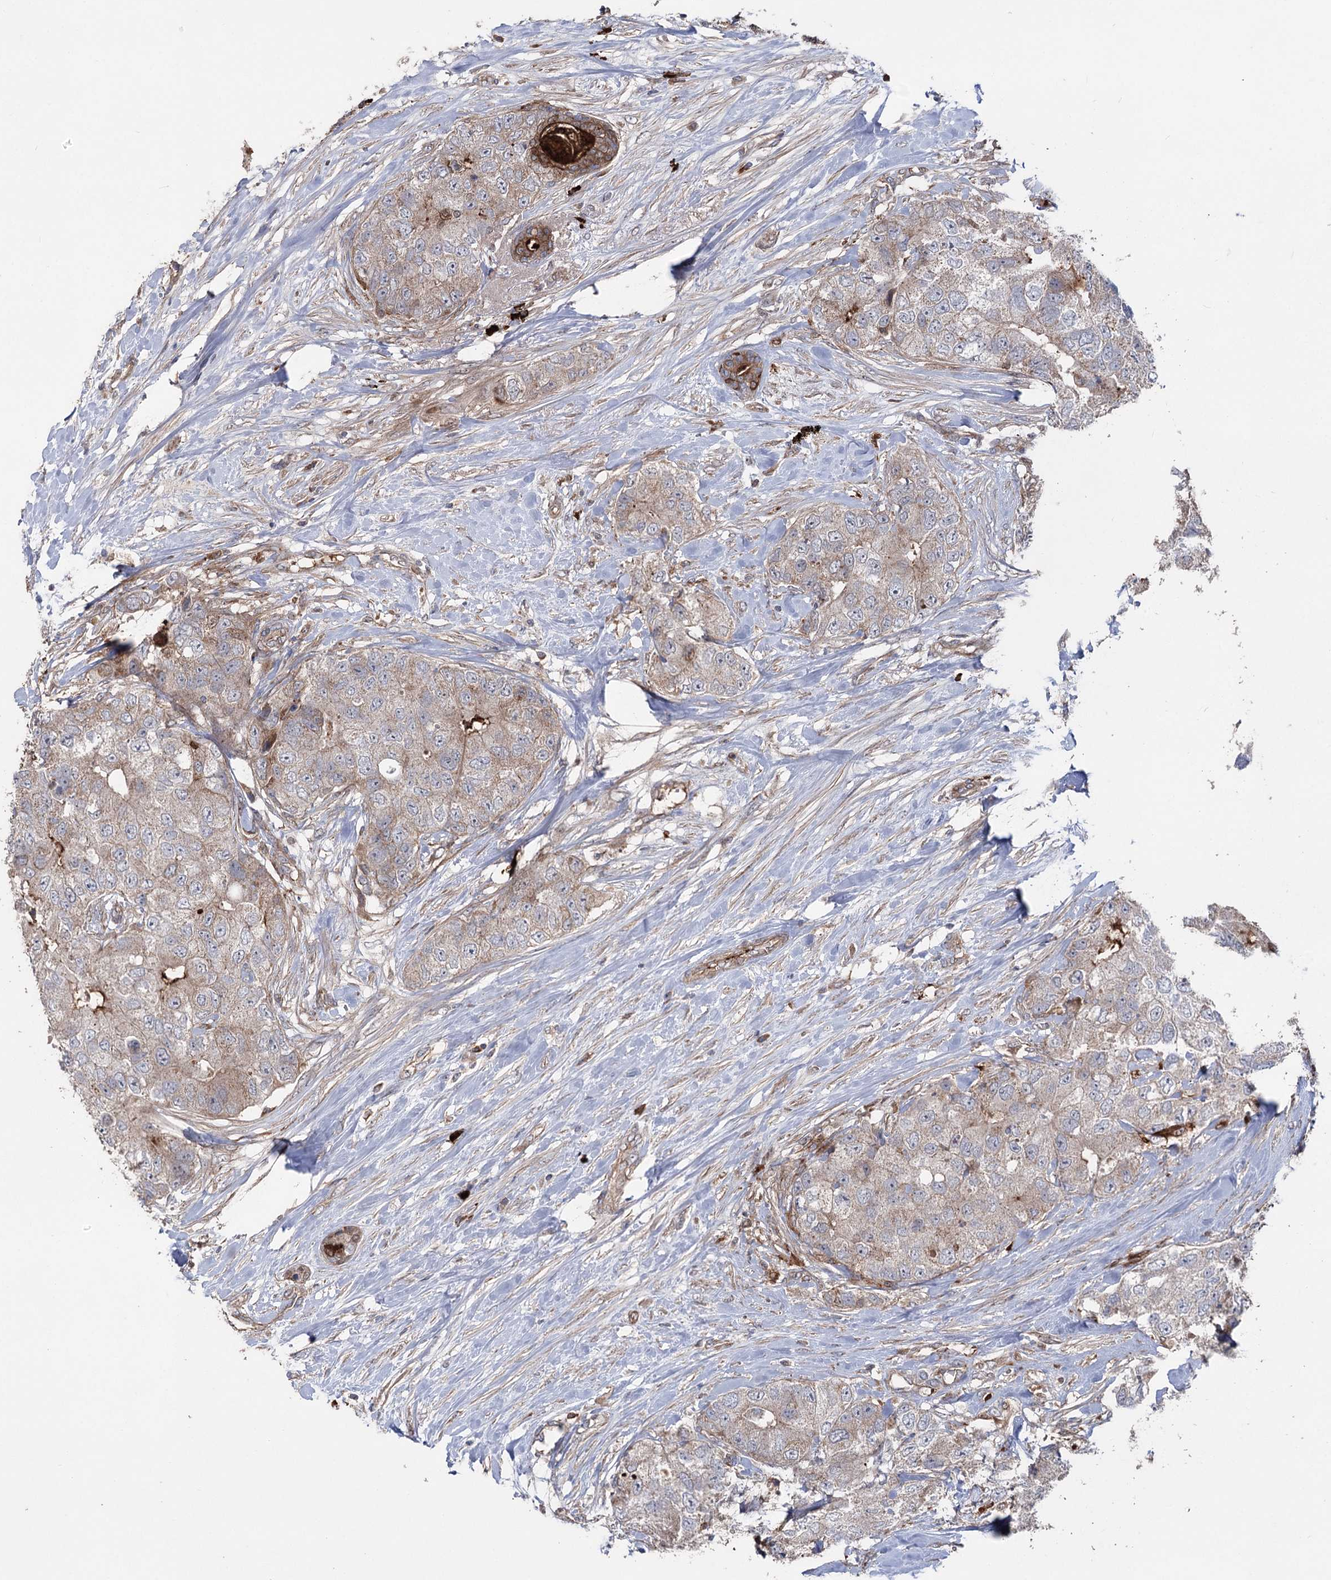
{"staining": {"intensity": "weak", "quantity": "25%-75%", "location": "cytoplasmic/membranous"}, "tissue": "breast cancer", "cell_type": "Tumor cells", "image_type": "cancer", "snomed": [{"axis": "morphology", "description": "Duct carcinoma"}, {"axis": "topography", "description": "Breast"}], "caption": "Infiltrating ductal carcinoma (breast) was stained to show a protein in brown. There is low levels of weak cytoplasmic/membranous positivity in approximately 25%-75% of tumor cells. (brown staining indicates protein expression, while blue staining denotes nuclei).", "gene": "OTUD1", "patient": {"sex": "female", "age": 62}}